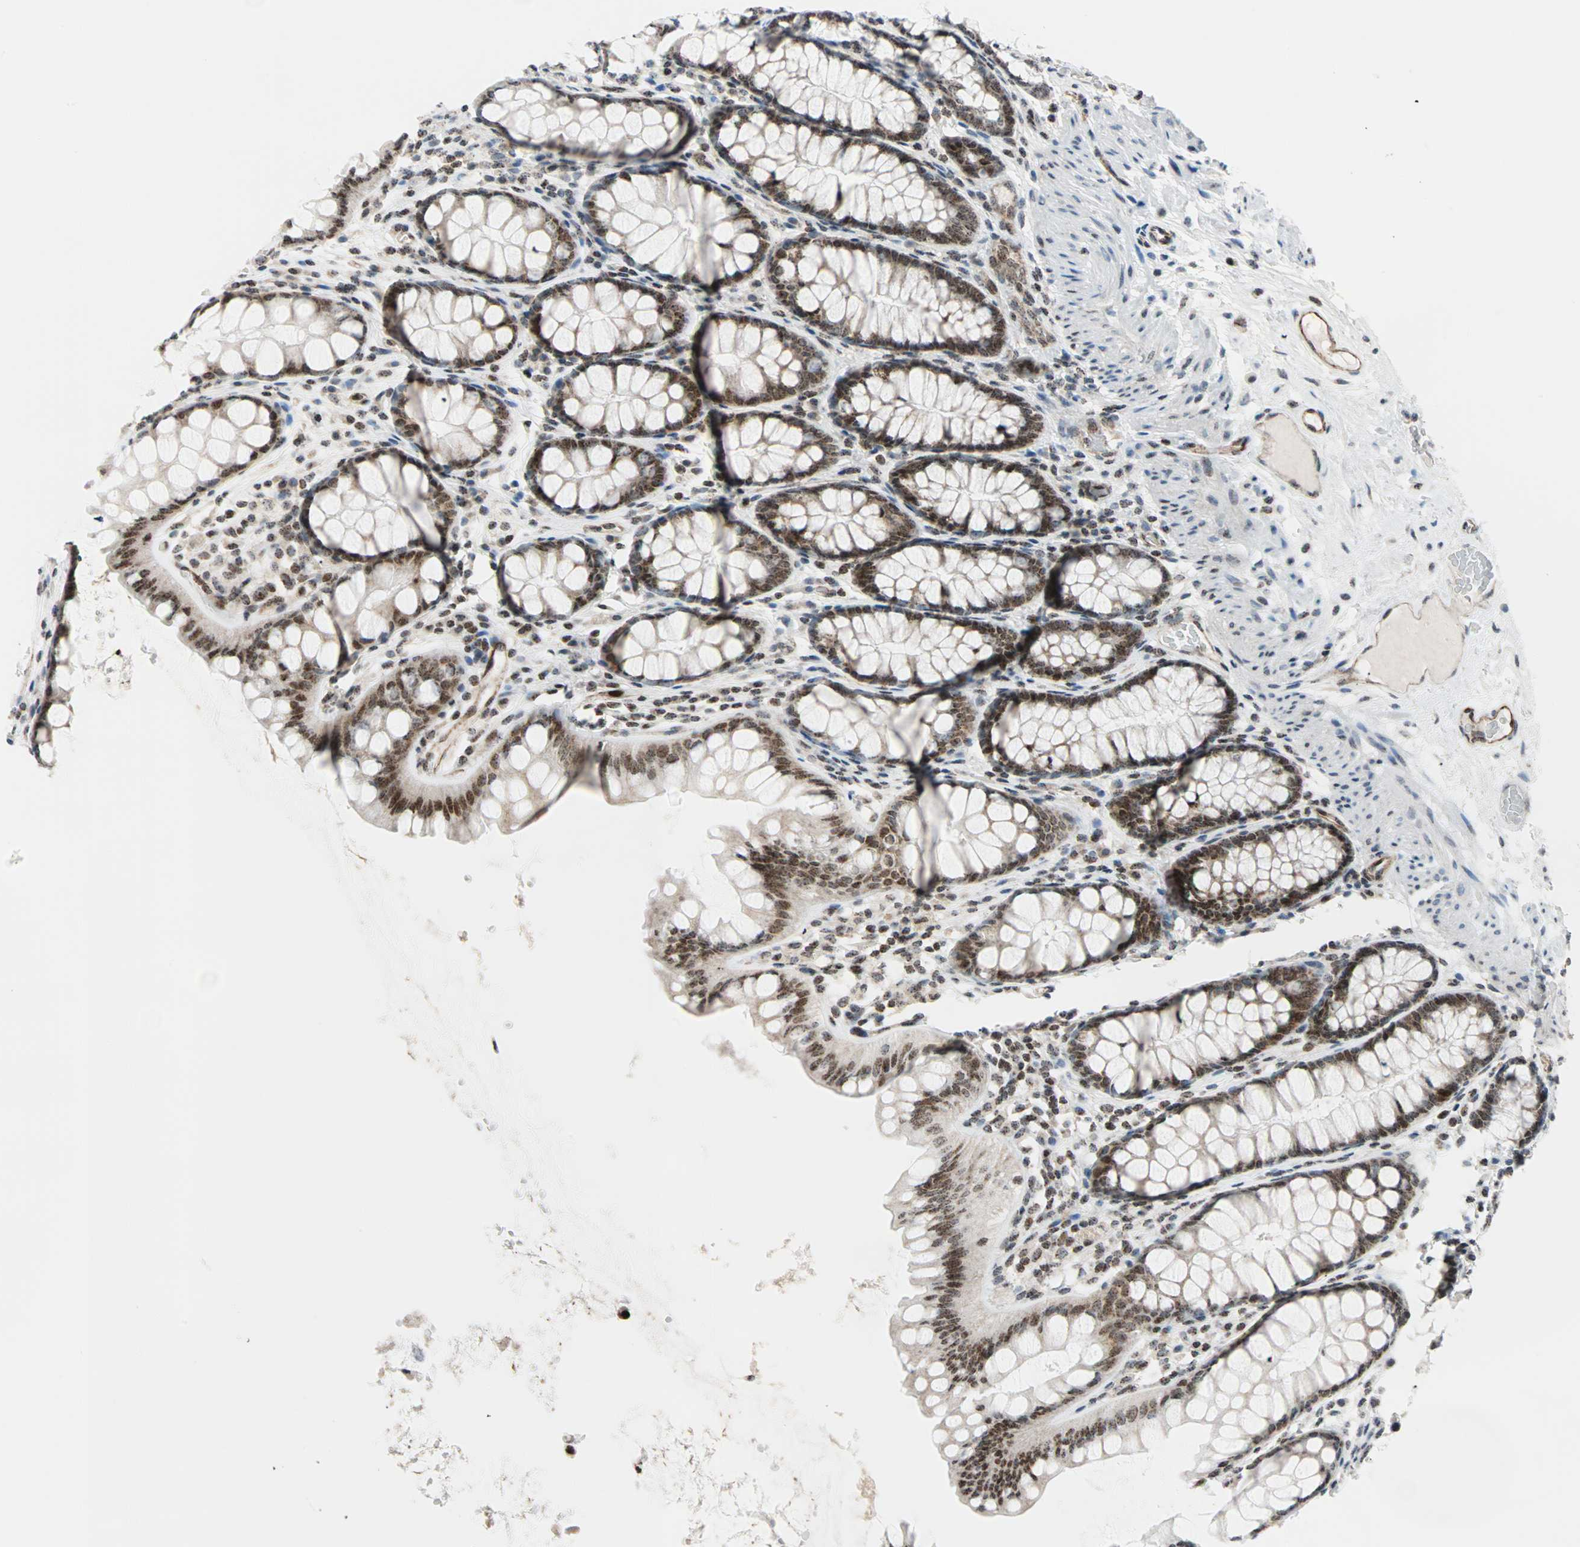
{"staining": {"intensity": "moderate", "quantity": "25%-75%", "location": "cytoplasmic/membranous,nuclear"}, "tissue": "colon", "cell_type": "Endothelial cells", "image_type": "normal", "snomed": [{"axis": "morphology", "description": "Normal tissue, NOS"}, {"axis": "topography", "description": "Colon"}], "caption": "IHC of unremarkable colon shows medium levels of moderate cytoplasmic/membranous,nuclear staining in about 25%-75% of endothelial cells.", "gene": "CENPA", "patient": {"sex": "female", "age": 55}}